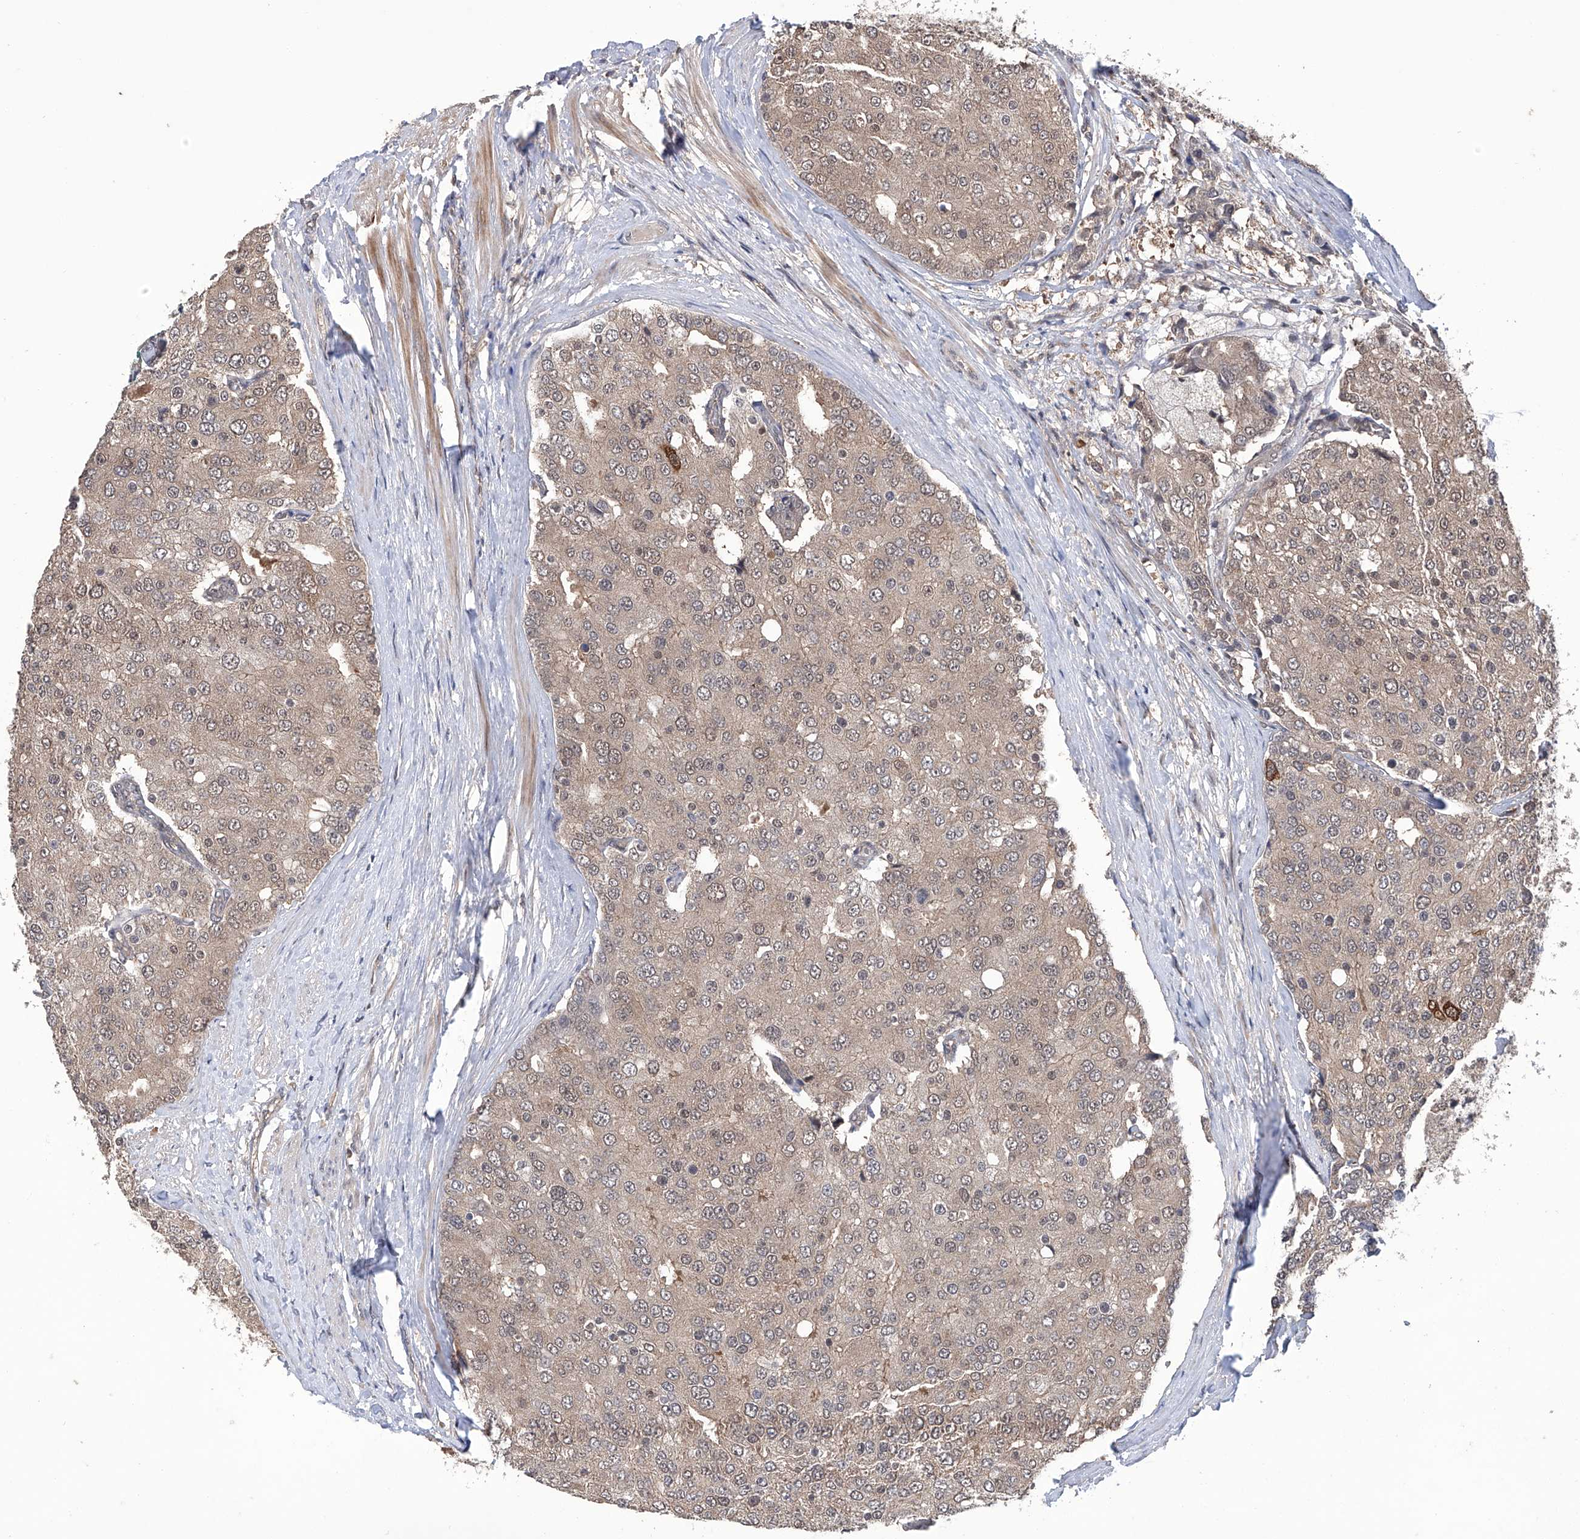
{"staining": {"intensity": "weak", "quantity": "25%-75%", "location": "cytoplasmic/membranous,nuclear"}, "tissue": "prostate cancer", "cell_type": "Tumor cells", "image_type": "cancer", "snomed": [{"axis": "morphology", "description": "Adenocarcinoma, High grade"}, {"axis": "topography", "description": "Prostate"}], "caption": "Prostate adenocarcinoma (high-grade) stained with a brown dye demonstrates weak cytoplasmic/membranous and nuclear positive staining in about 25%-75% of tumor cells.", "gene": "LYSMD4", "patient": {"sex": "male", "age": 50}}